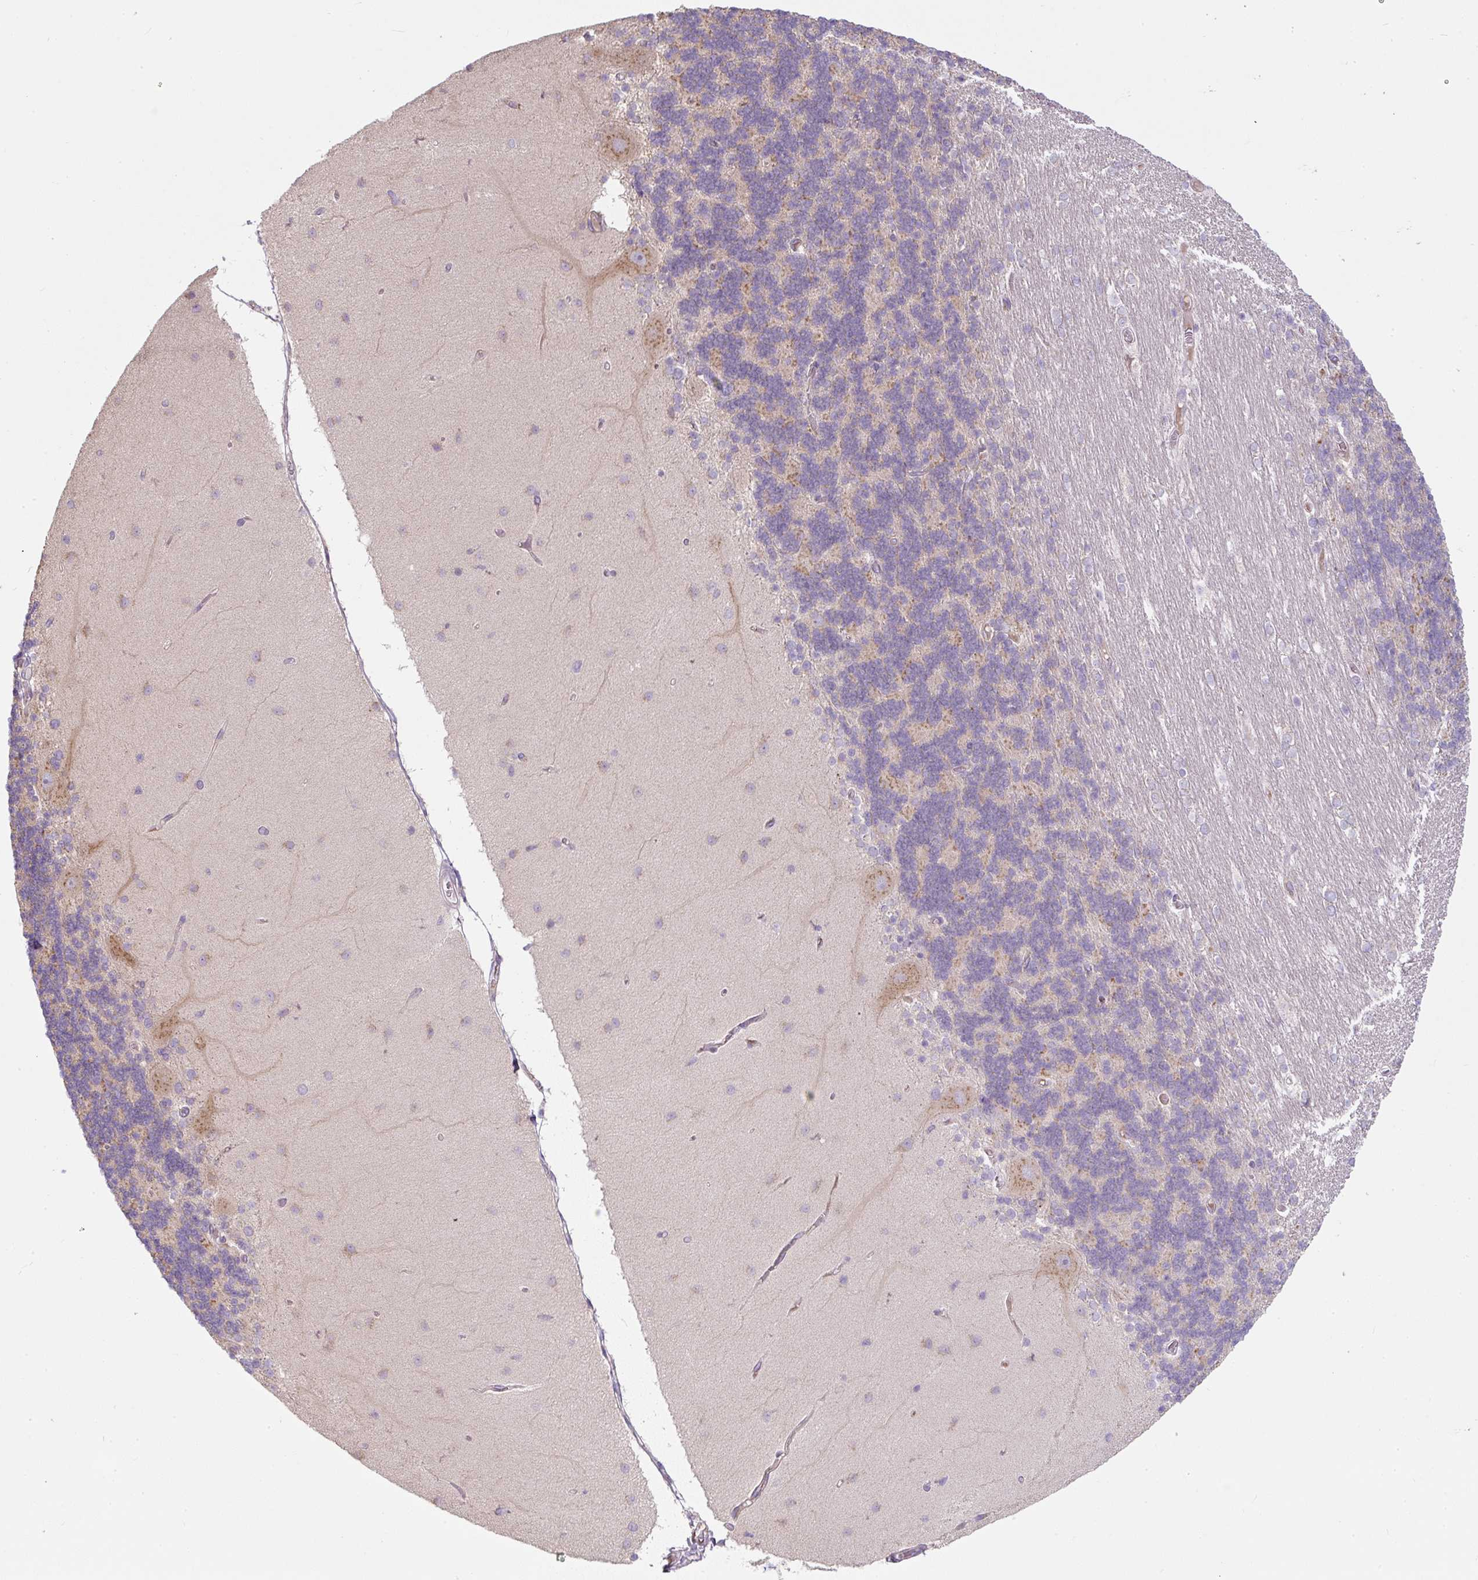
{"staining": {"intensity": "moderate", "quantity": "25%-75%", "location": "cytoplasmic/membranous"}, "tissue": "cerebellum", "cell_type": "Cells in granular layer", "image_type": "normal", "snomed": [{"axis": "morphology", "description": "Normal tissue, NOS"}, {"axis": "topography", "description": "Cerebellum"}], "caption": "Immunohistochemistry of unremarkable human cerebellum shows medium levels of moderate cytoplasmic/membranous staining in approximately 25%-75% of cells in granular layer.", "gene": "MLX", "patient": {"sex": "female", "age": 54}}